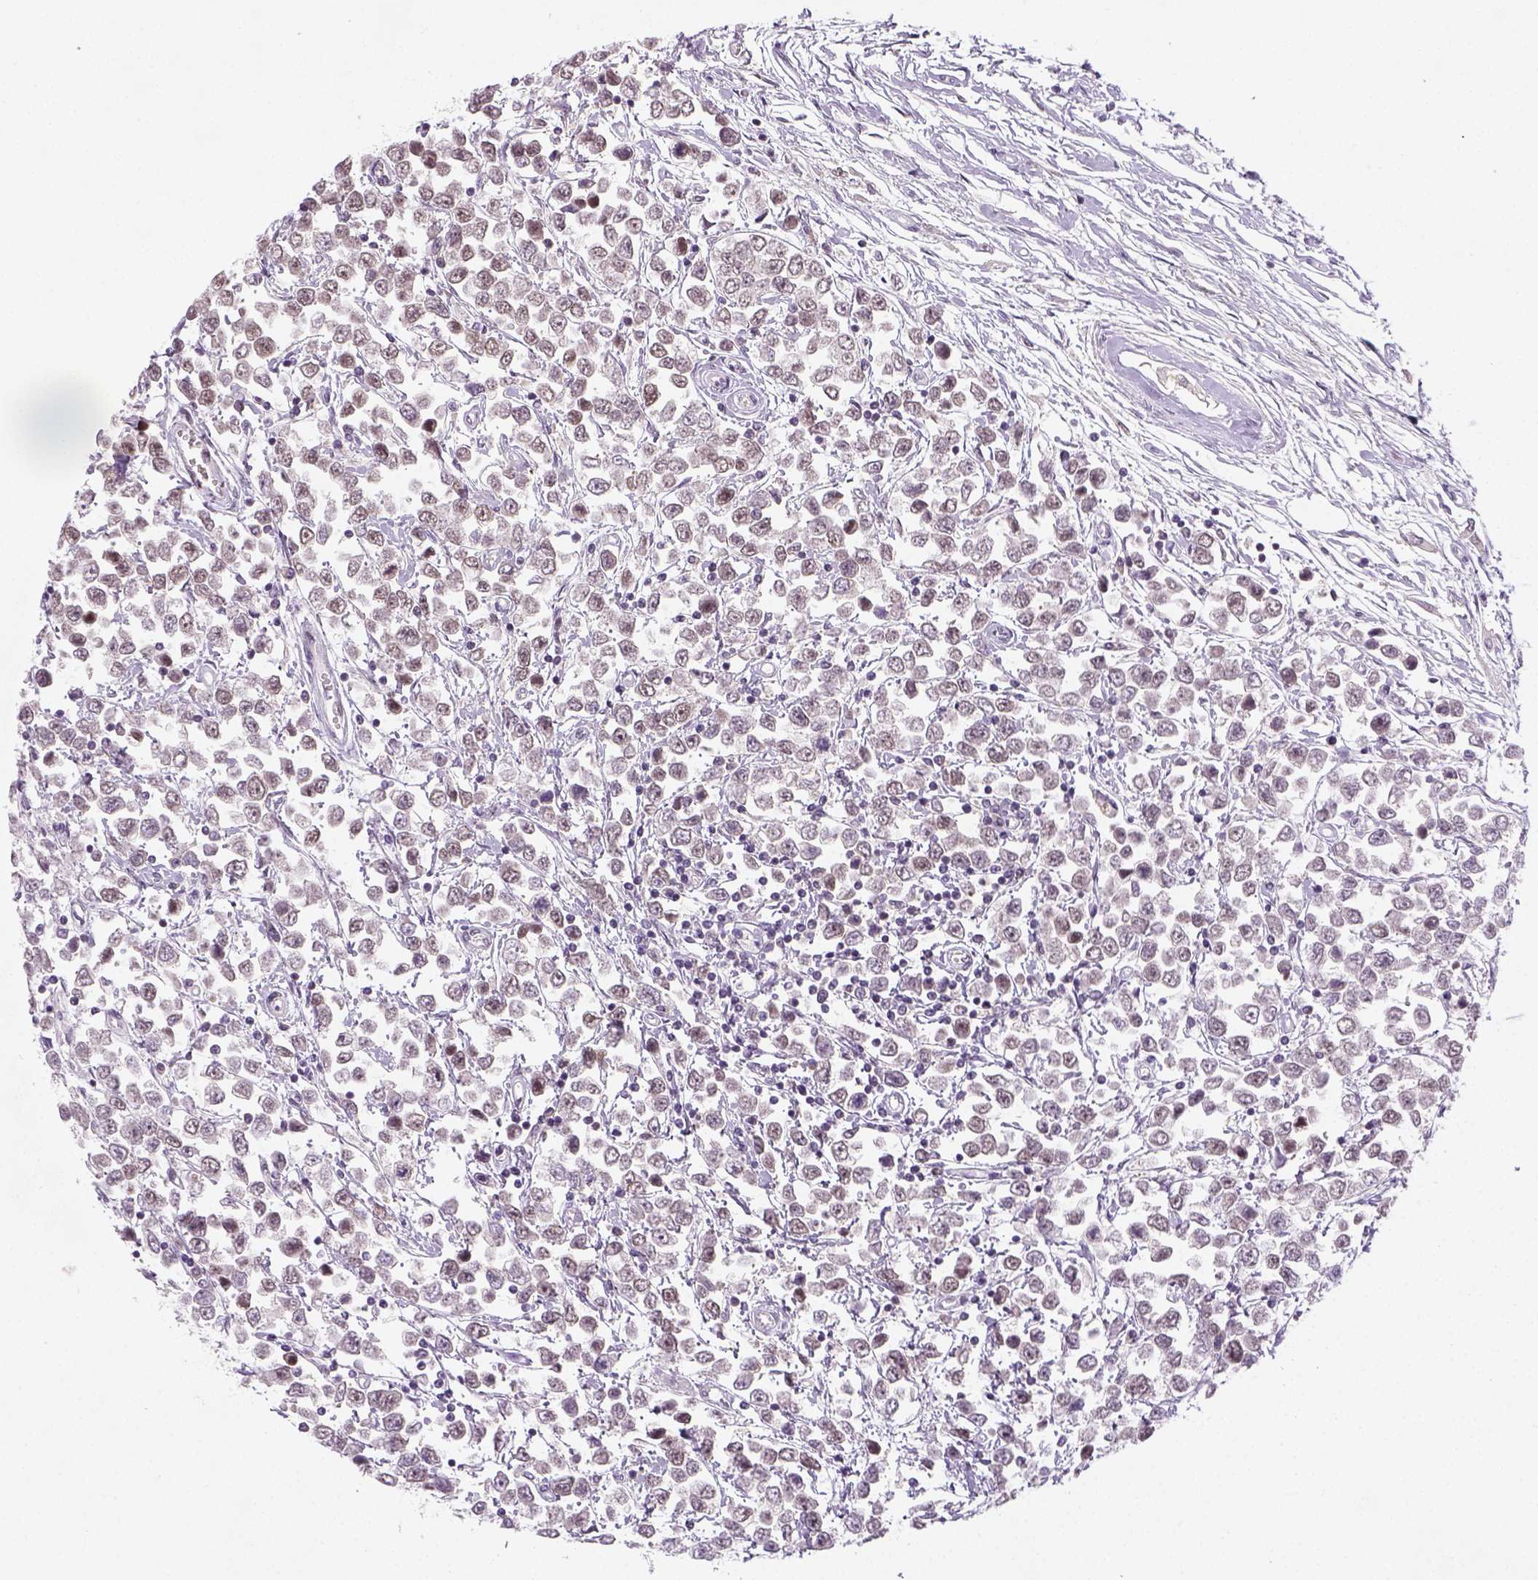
{"staining": {"intensity": "negative", "quantity": "none", "location": "none"}, "tissue": "testis cancer", "cell_type": "Tumor cells", "image_type": "cancer", "snomed": [{"axis": "morphology", "description": "Seminoma, NOS"}, {"axis": "topography", "description": "Testis"}], "caption": "A high-resolution image shows IHC staining of testis seminoma, which shows no significant positivity in tumor cells. (DAB (3,3'-diaminobenzidine) immunohistochemistry visualized using brightfield microscopy, high magnification).", "gene": "MAGEB3", "patient": {"sex": "male", "age": 34}}